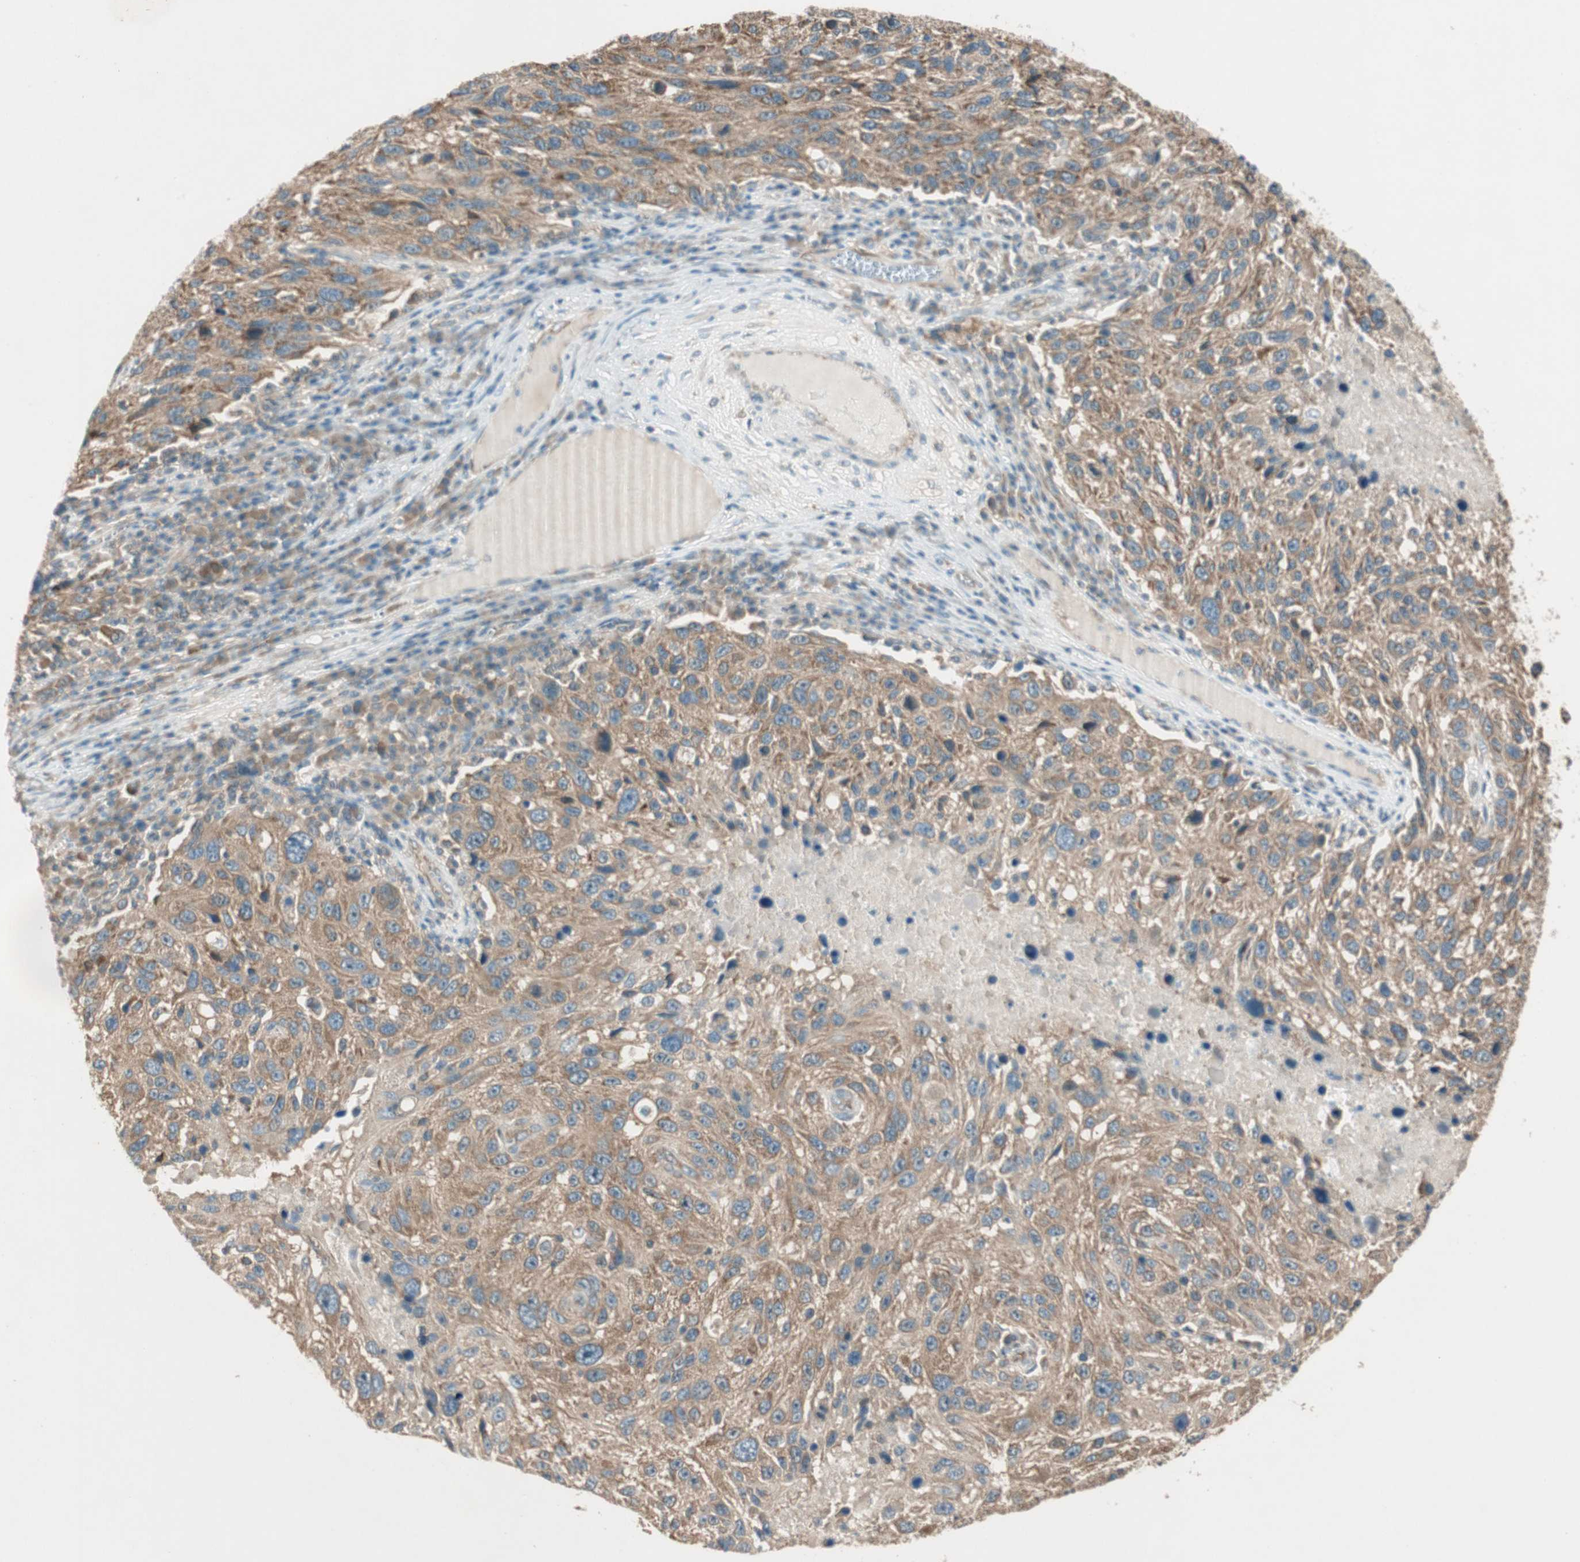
{"staining": {"intensity": "moderate", "quantity": ">75%", "location": "cytoplasmic/membranous"}, "tissue": "melanoma", "cell_type": "Tumor cells", "image_type": "cancer", "snomed": [{"axis": "morphology", "description": "Malignant melanoma, NOS"}, {"axis": "topography", "description": "Skin"}], "caption": "Immunohistochemical staining of malignant melanoma demonstrates medium levels of moderate cytoplasmic/membranous staining in about >75% of tumor cells. The protein of interest is shown in brown color, while the nuclei are stained blue.", "gene": "CC2D1A", "patient": {"sex": "male", "age": 53}}